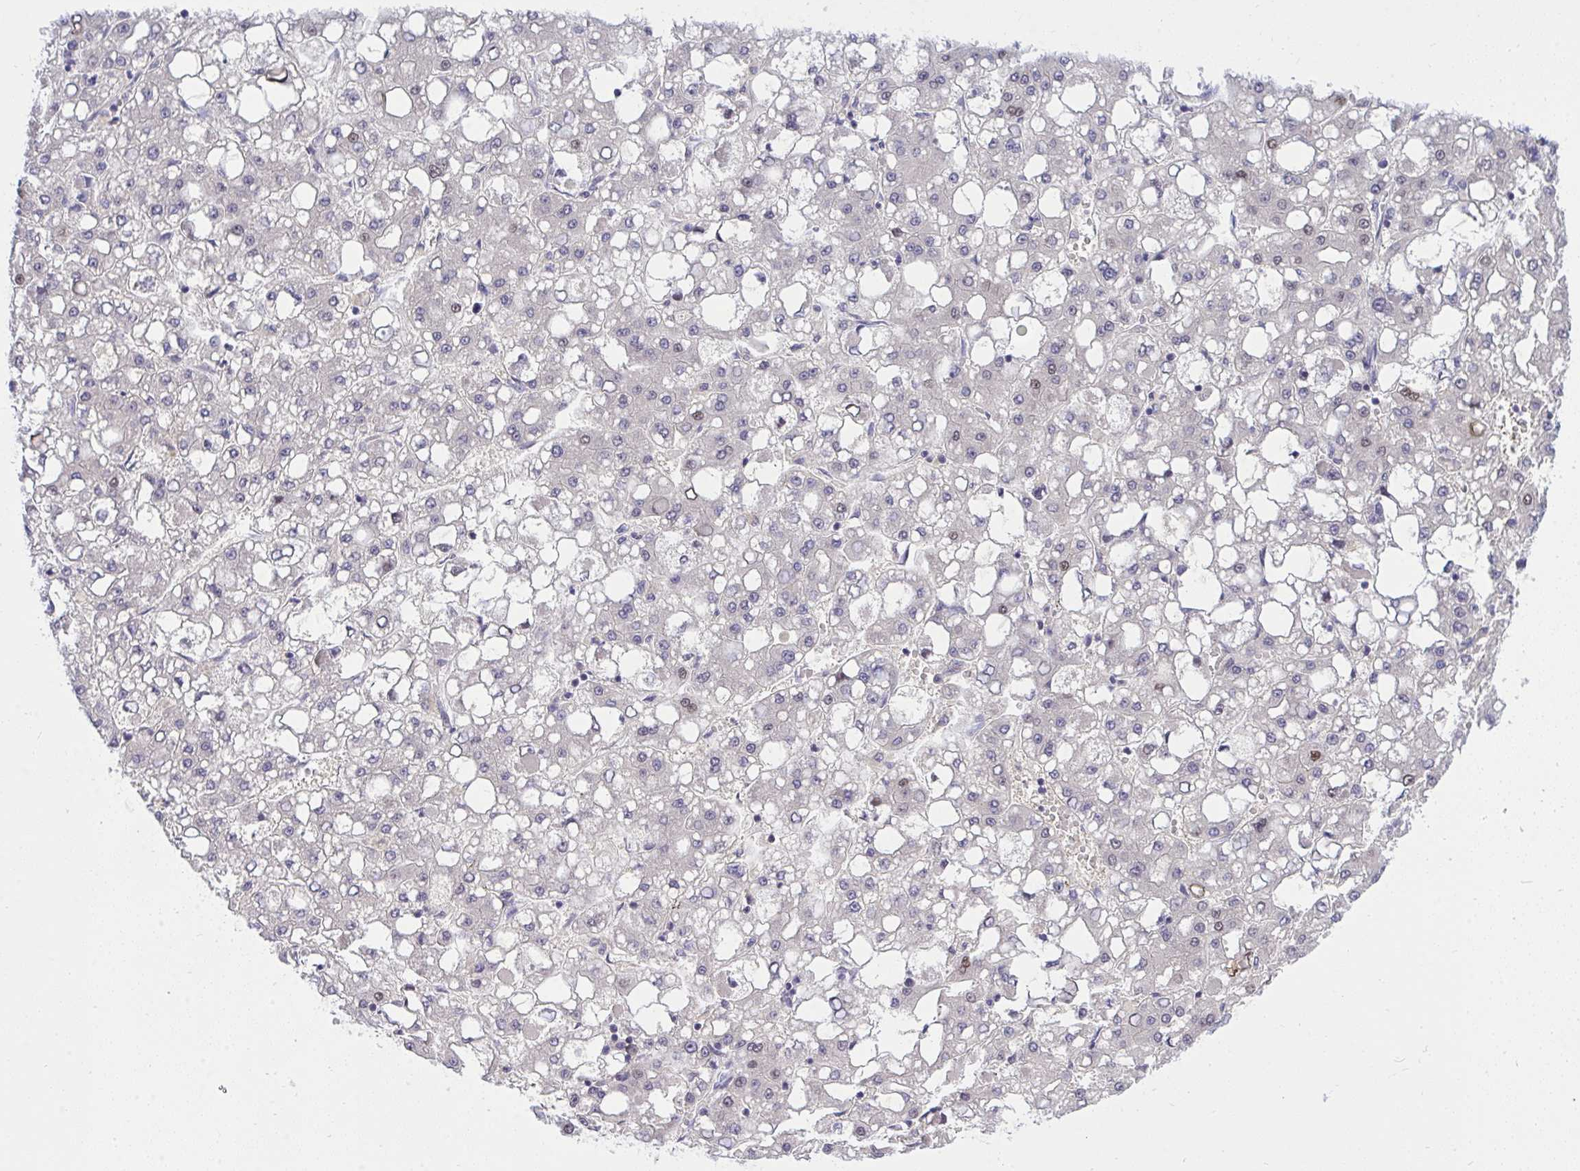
{"staining": {"intensity": "negative", "quantity": "none", "location": "none"}, "tissue": "liver cancer", "cell_type": "Tumor cells", "image_type": "cancer", "snomed": [{"axis": "morphology", "description": "Carcinoma, Hepatocellular, NOS"}, {"axis": "topography", "description": "Liver"}], "caption": "IHC of human liver cancer exhibits no staining in tumor cells.", "gene": "THOP1", "patient": {"sex": "male", "age": 65}}